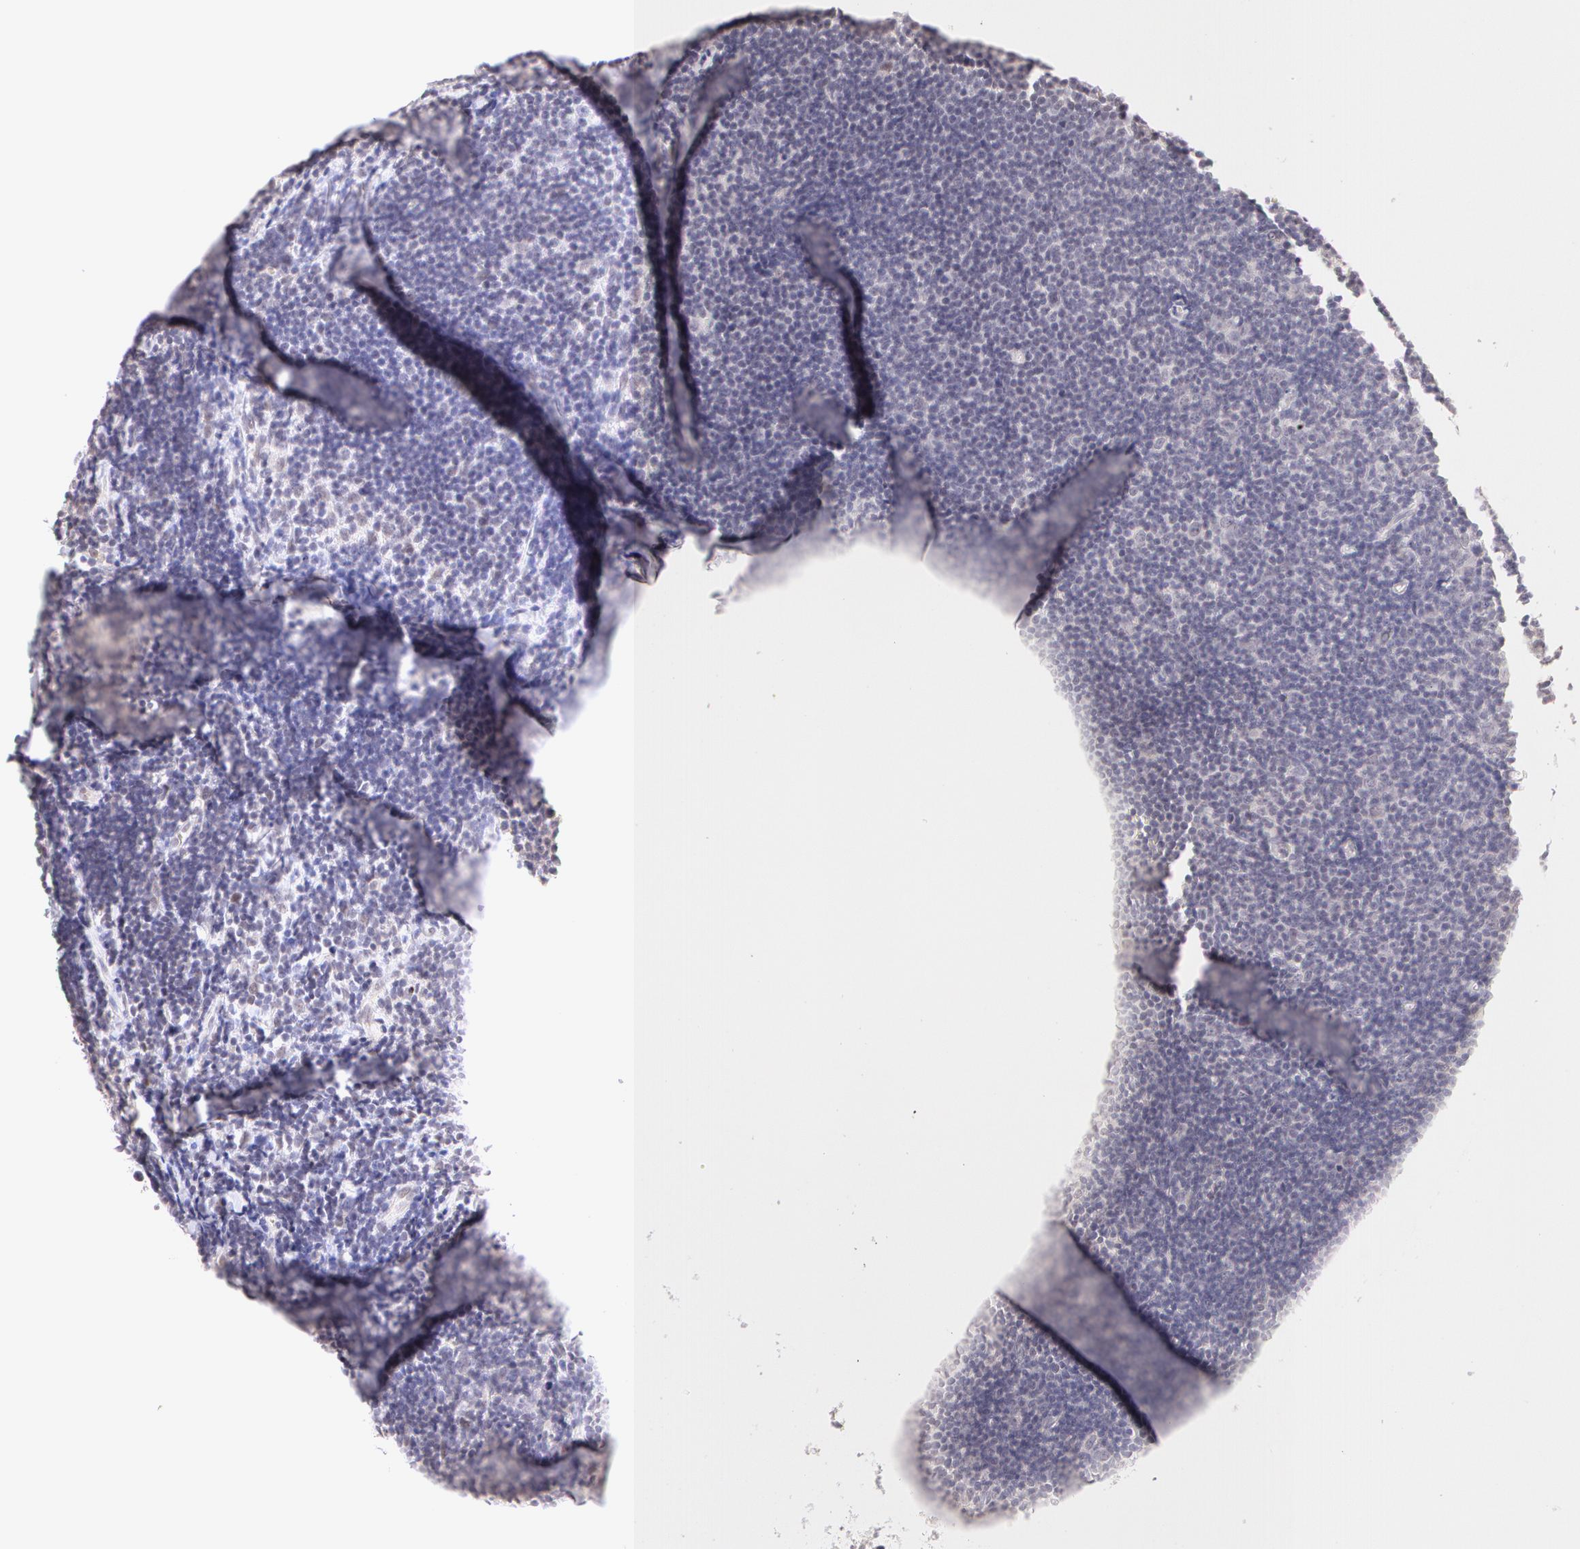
{"staining": {"intensity": "negative", "quantity": "none", "location": "none"}, "tissue": "lymphoma", "cell_type": "Tumor cells", "image_type": "cancer", "snomed": [{"axis": "morphology", "description": "Malignant lymphoma, non-Hodgkin's type, Low grade"}, {"axis": "topography", "description": "Lymph node"}], "caption": "This is an IHC micrograph of malignant lymphoma, non-Hodgkin's type (low-grade). There is no staining in tumor cells.", "gene": "ZNF597", "patient": {"sex": "male", "age": 49}}